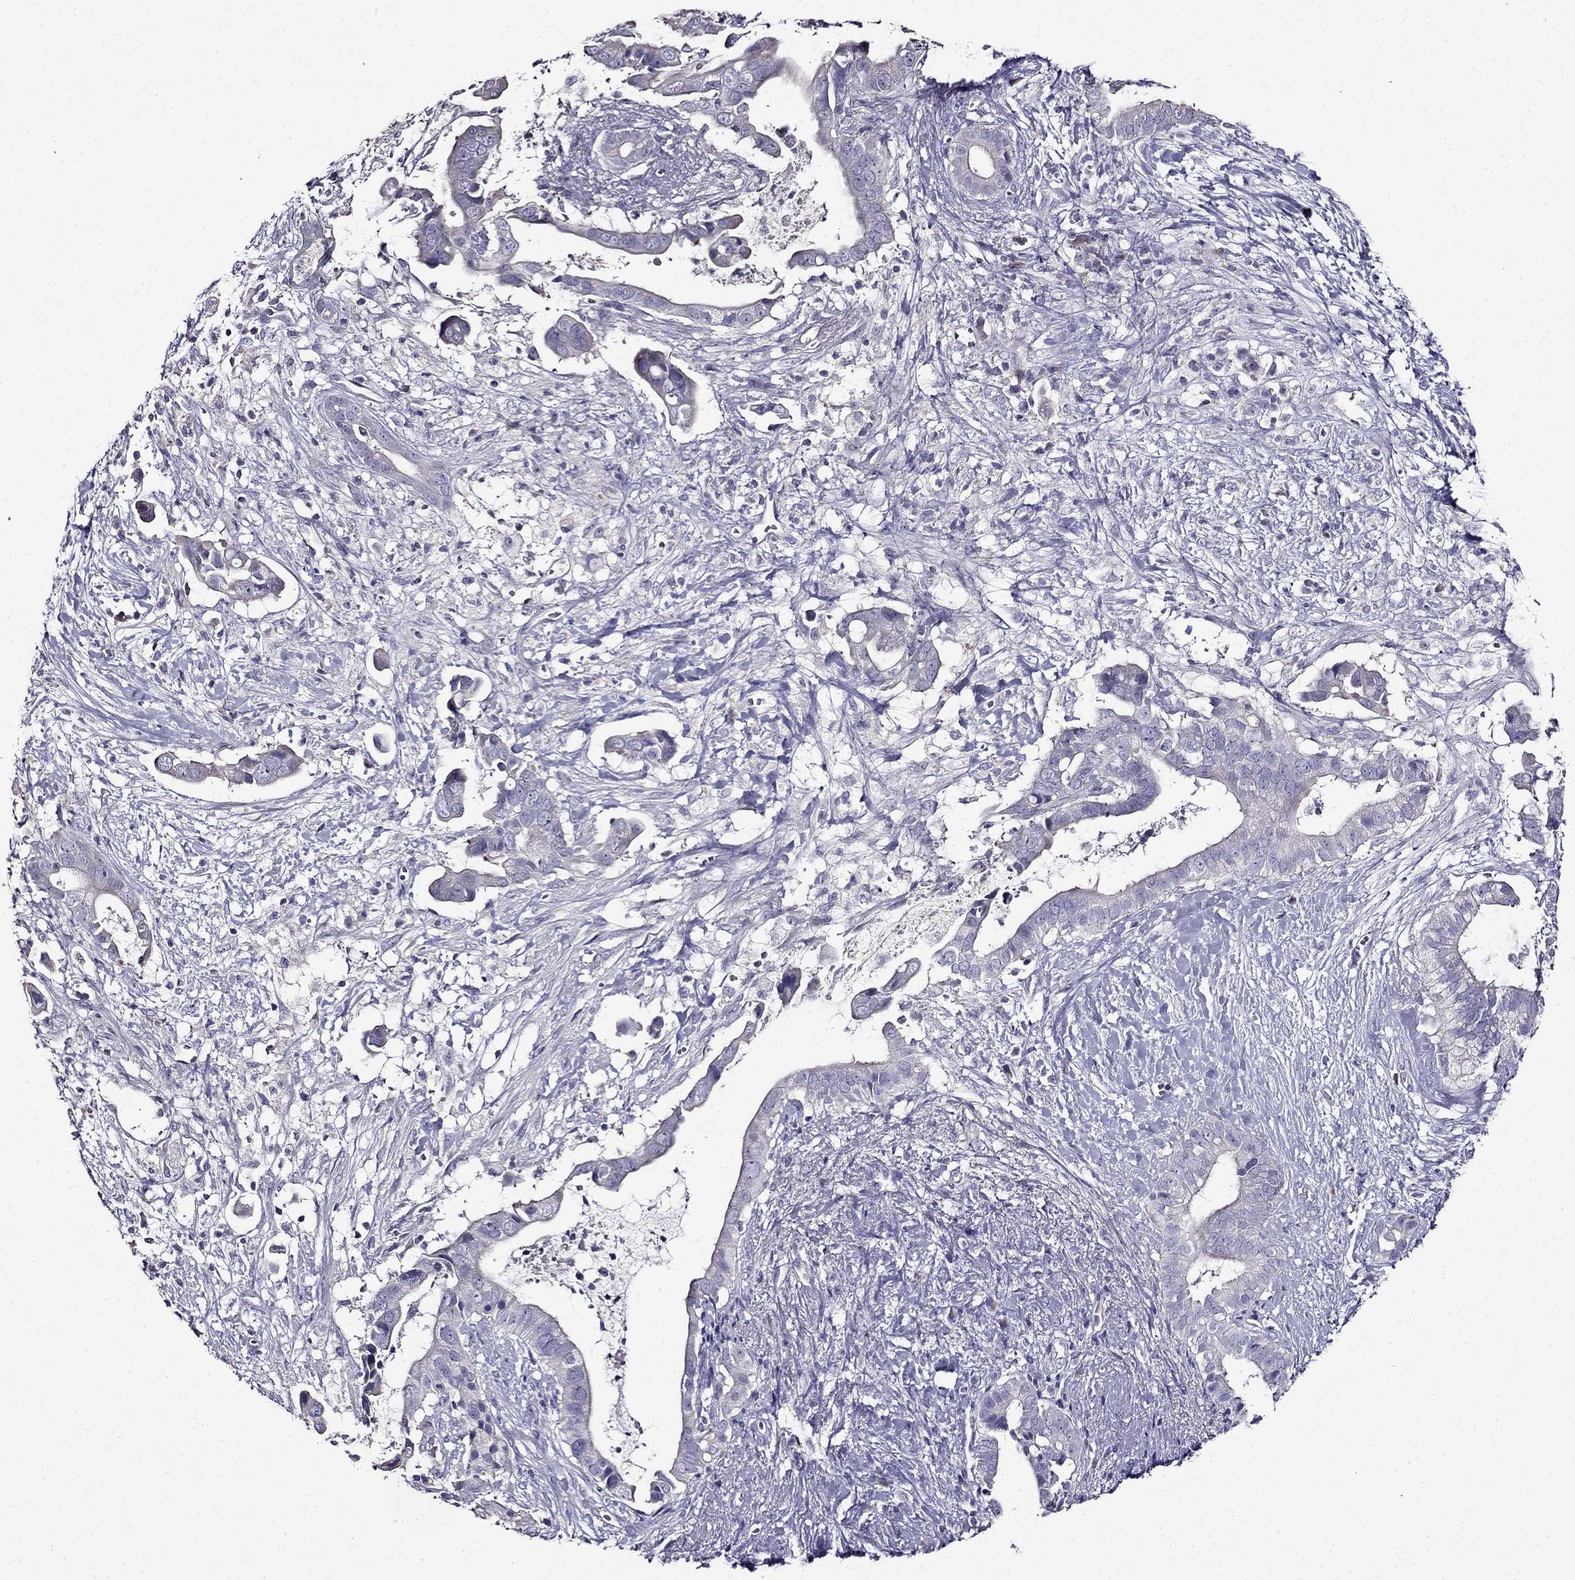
{"staining": {"intensity": "negative", "quantity": "none", "location": "none"}, "tissue": "pancreatic cancer", "cell_type": "Tumor cells", "image_type": "cancer", "snomed": [{"axis": "morphology", "description": "Adenocarcinoma, NOS"}, {"axis": "topography", "description": "Pancreas"}], "caption": "High magnification brightfield microscopy of pancreatic cancer stained with DAB (brown) and counterstained with hematoxylin (blue): tumor cells show no significant staining.", "gene": "TMEM266", "patient": {"sex": "male", "age": 61}}